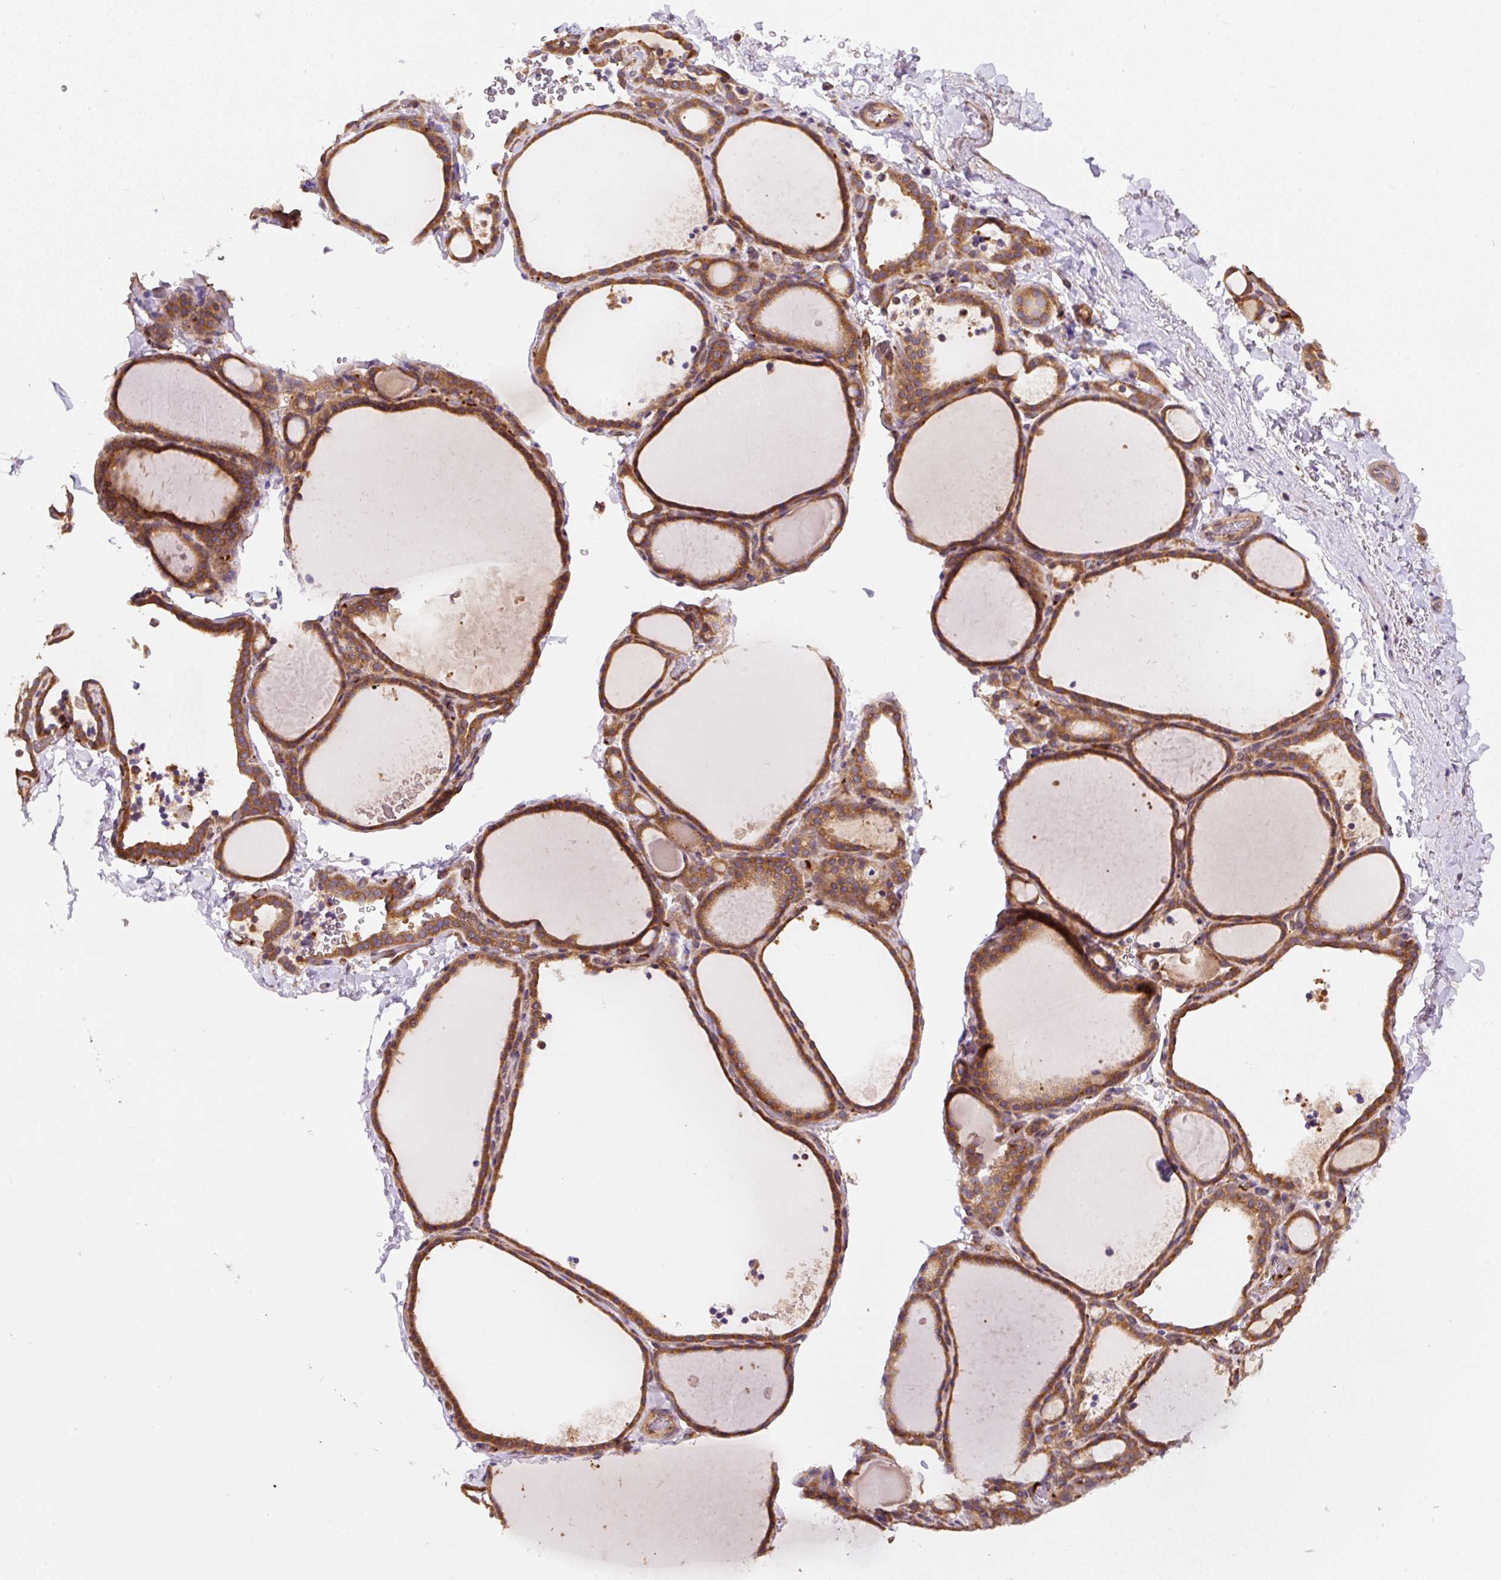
{"staining": {"intensity": "moderate", "quantity": ">75%", "location": "cytoplasmic/membranous"}, "tissue": "thyroid gland", "cell_type": "Glandular cells", "image_type": "normal", "snomed": [{"axis": "morphology", "description": "Normal tissue, NOS"}, {"axis": "topography", "description": "Thyroid gland"}], "caption": "DAB immunohistochemical staining of benign human thyroid gland exhibits moderate cytoplasmic/membranous protein staining in about >75% of glandular cells.", "gene": "EIF2S2", "patient": {"sex": "female", "age": 22}}